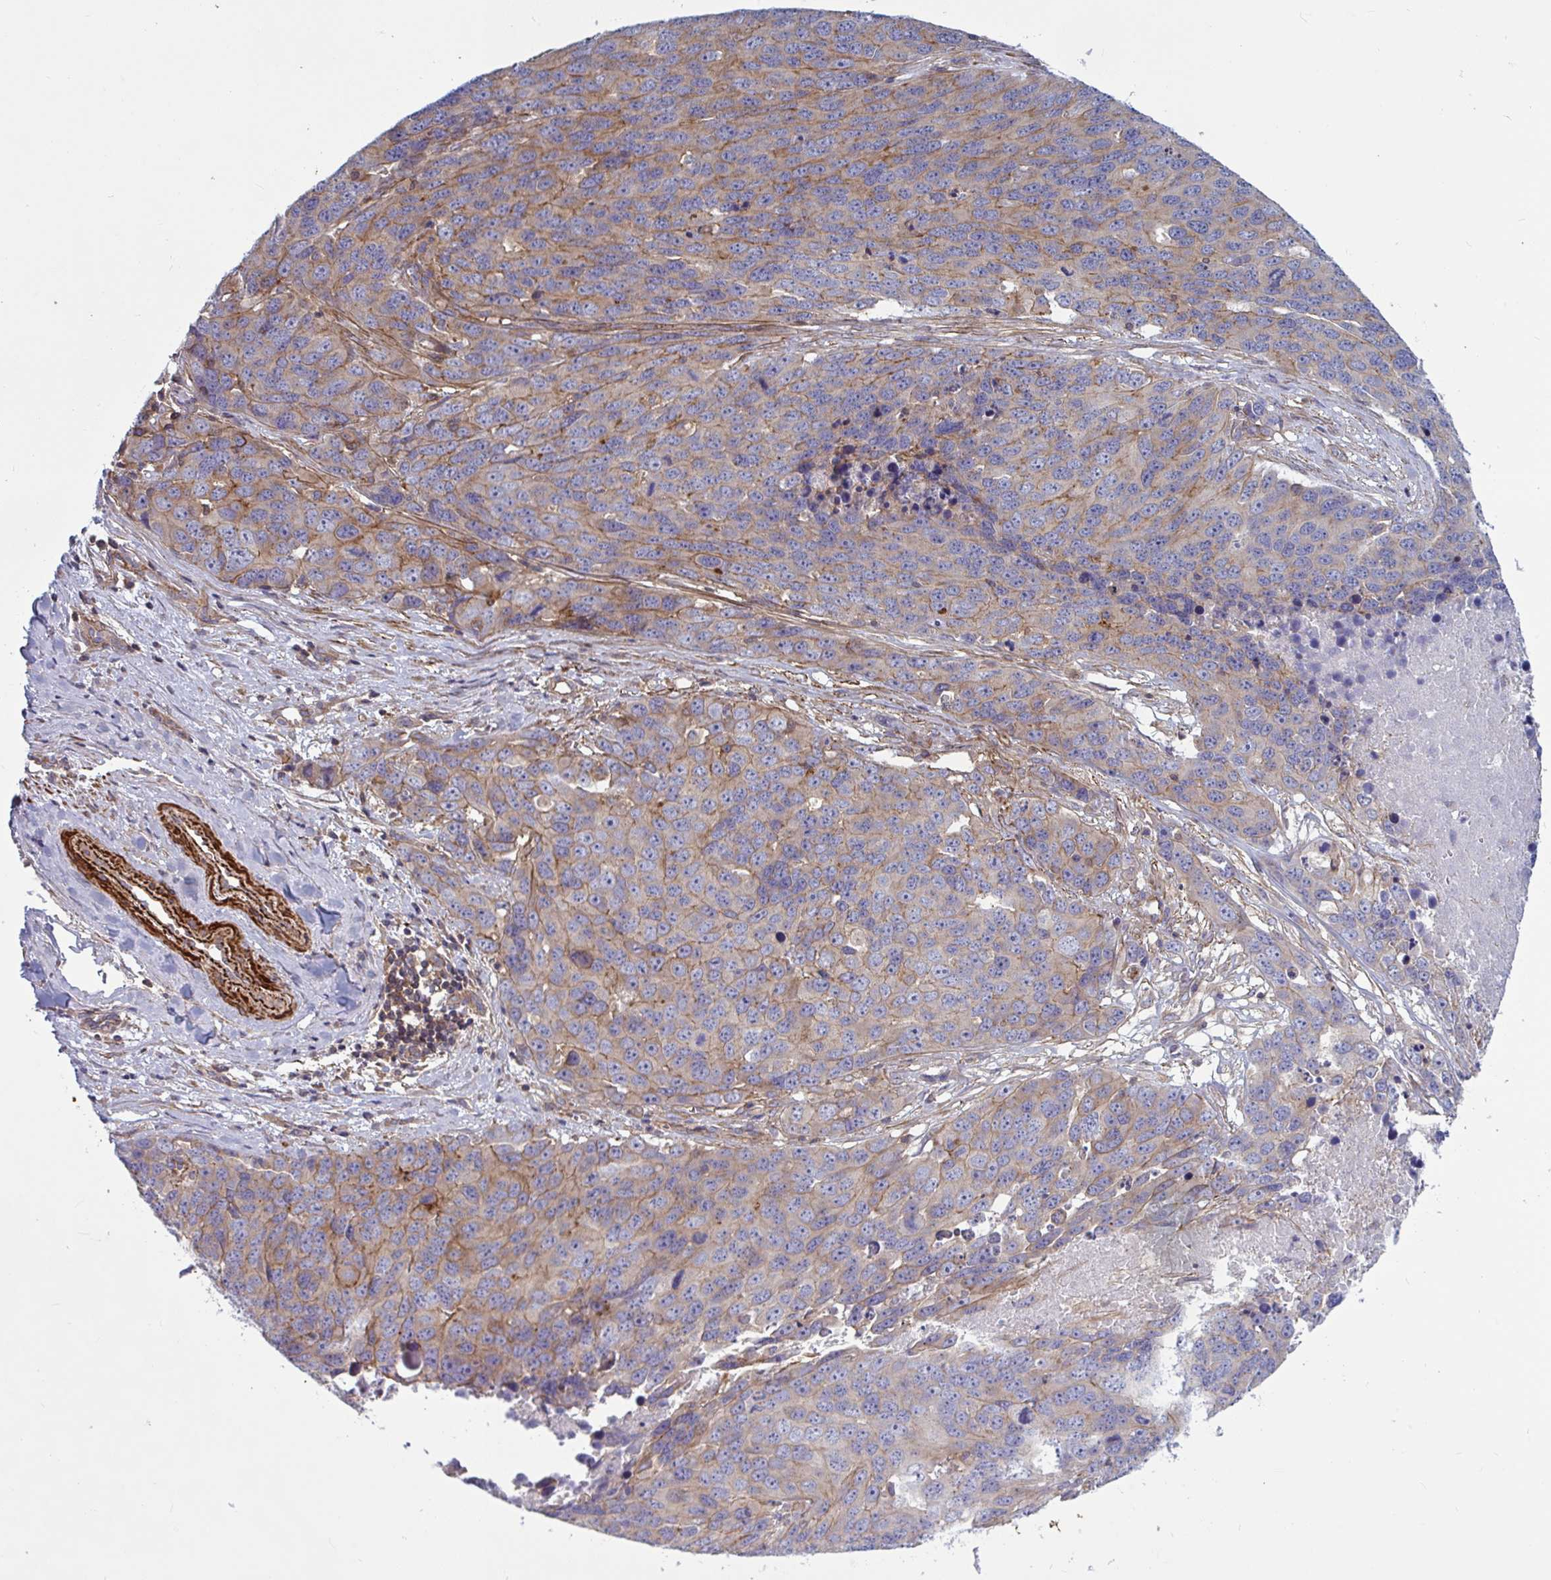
{"staining": {"intensity": "weak", "quantity": "25%-75%", "location": "cytoplasmic/membranous"}, "tissue": "ovarian cancer", "cell_type": "Tumor cells", "image_type": "cancer", "snomed": [{"axis": "morphology", "description": "Cystadenocarcinoma, serous, NOS"}, {"axis": "topography", "description": "Ovary"}], "caption": "The immunohistochemical stain highlights weak cytoplasmic/membranous expression in tumor cells of ovarian serous cystadenocarcinoma tissue.", "gene": "TANK", "patient": {"sex": "female", "age": 76}}